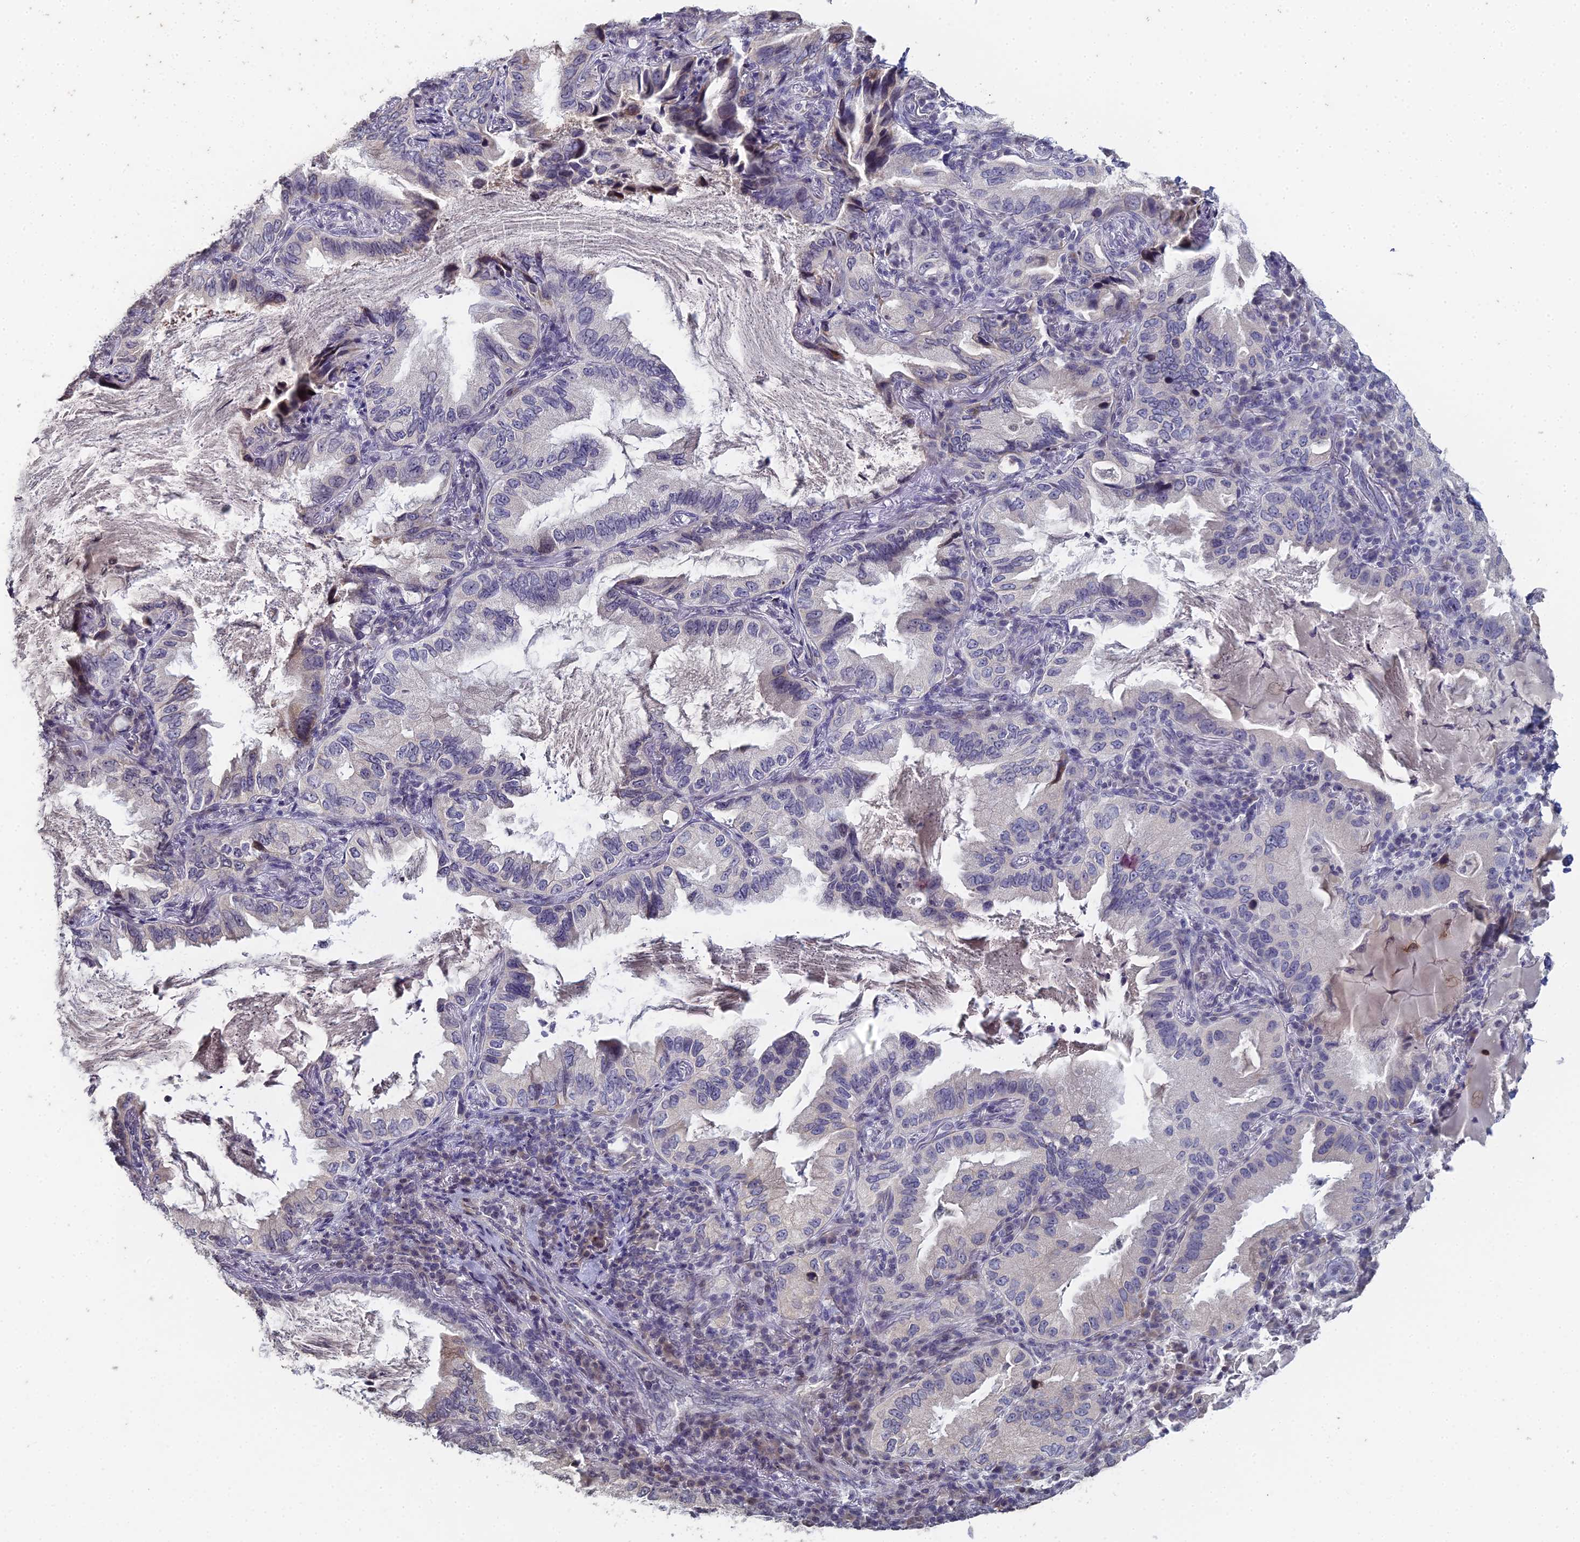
{"staining": {"intensity": "negative", "quantity": "none", "location": "none"}, "tissue": "lung cancer", "cell_type": "Tumor cells", "image_type": "cancer", "snomed": [{"axis": "morphology", "description": "Adenocarcinoma, NOS"}, {"axis": "topography", "description": "Lung"}], "caption": "The IHC histopathology image has no significant expression in tumor cells of lung adenocarcinoma tissue.", "gene": "PRR22", "patient": {"sex": "female", "age": 69}}